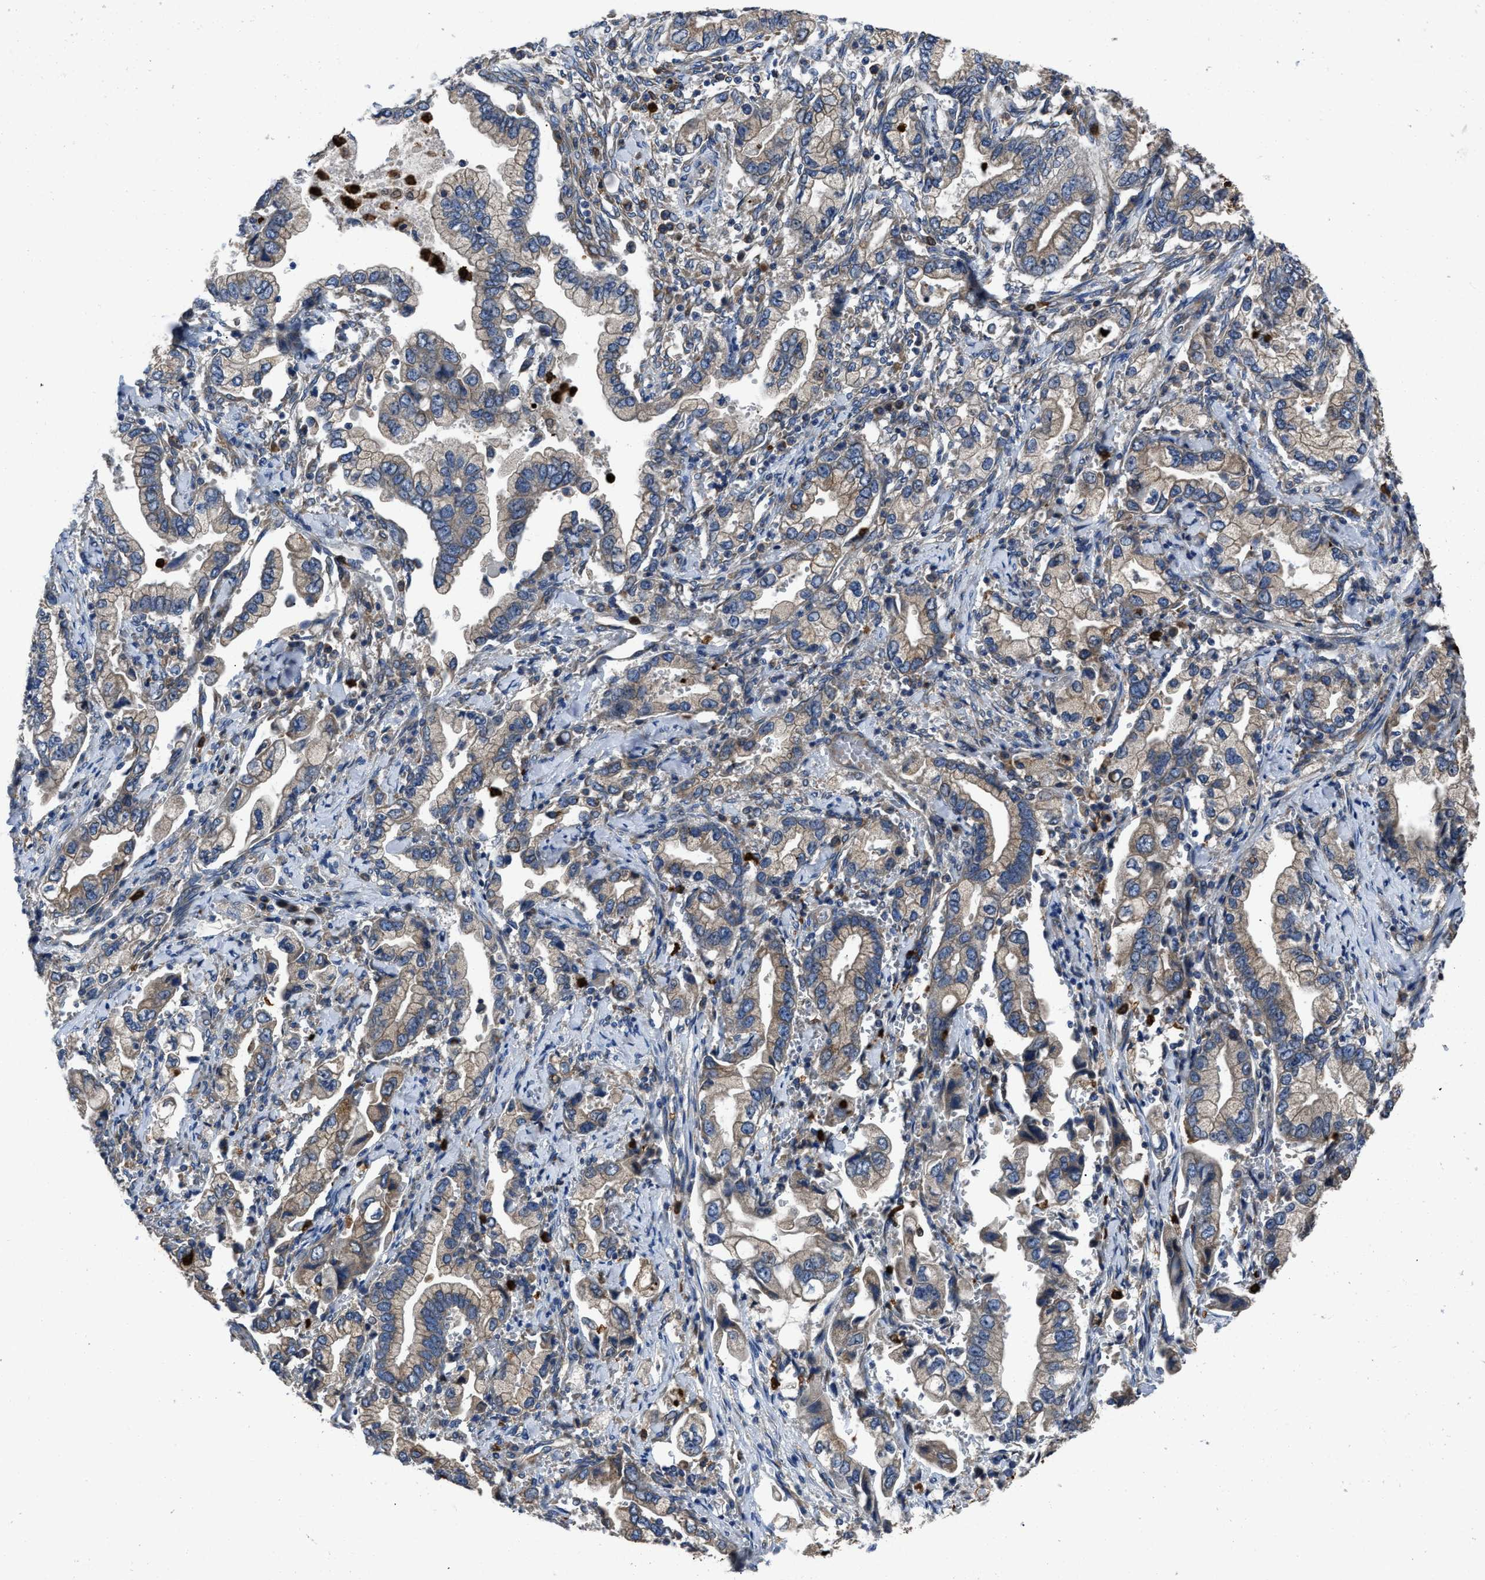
{"staining": {"intensity": "negative", "quantity": "none", "location": "none"}, "tissue": "stomach cancer", "cell_type": "Tumor cells", "image_type": "cancer", "snomed": [{"axis": "morphology", "description": "Normal tissue, NOS"}, {"axis": "morphology", "description": "Adenocarcinoma, NOS"}, {"axis": "topography", "description": "Stomach"}], "caption": "High magnification brightfield microscopy of stomach adenocarcinoma stained with DAB (3,3'-diaminobenzidine) (brown) and counterstained with hematoxylin (blue): tumor cells show no significant positivity.", "gene": "ANGPT1", "patient": {"sex": "male", "age": 62}}